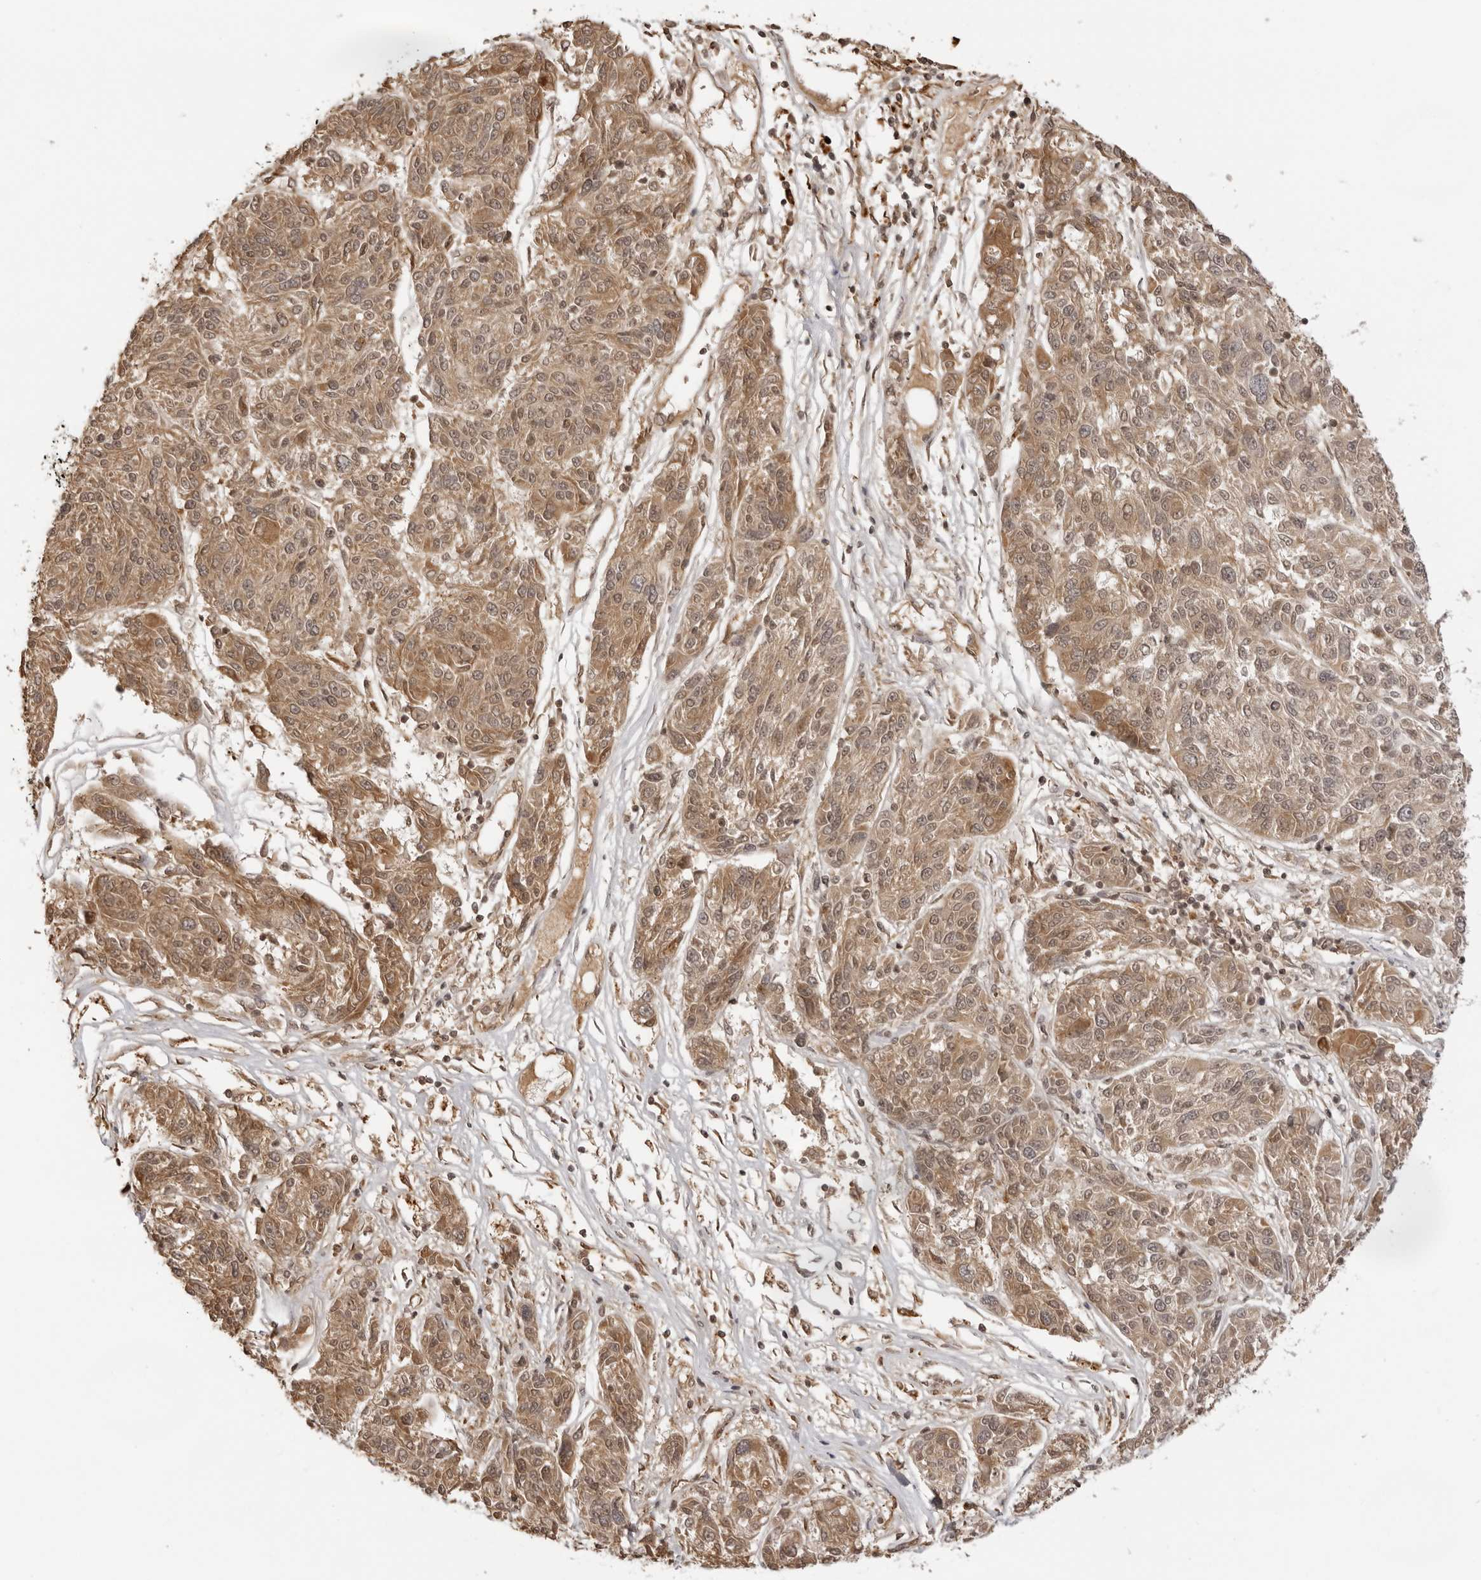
{"staining": {"intensity": "moderate", "quantity": ">75%", "location": "cytoplasmic/membranous,nuclear"}, "tissue": "melanoma", "cell_type": "Tumor cells", "image_type": "cancer", "snomed": [{"axis": "morphology", "description": "Malignant melanoma, NOS"}, {"axis": "topography", "description": "Skin"}], "caption": "Moderate cytoplasmic/membranous and nuclear expression for a protein is present in about >75% of tumor cells of melanoma using IHC.", "gene": "IKBKE", "patient": {"sex": "male", "age": 53}}